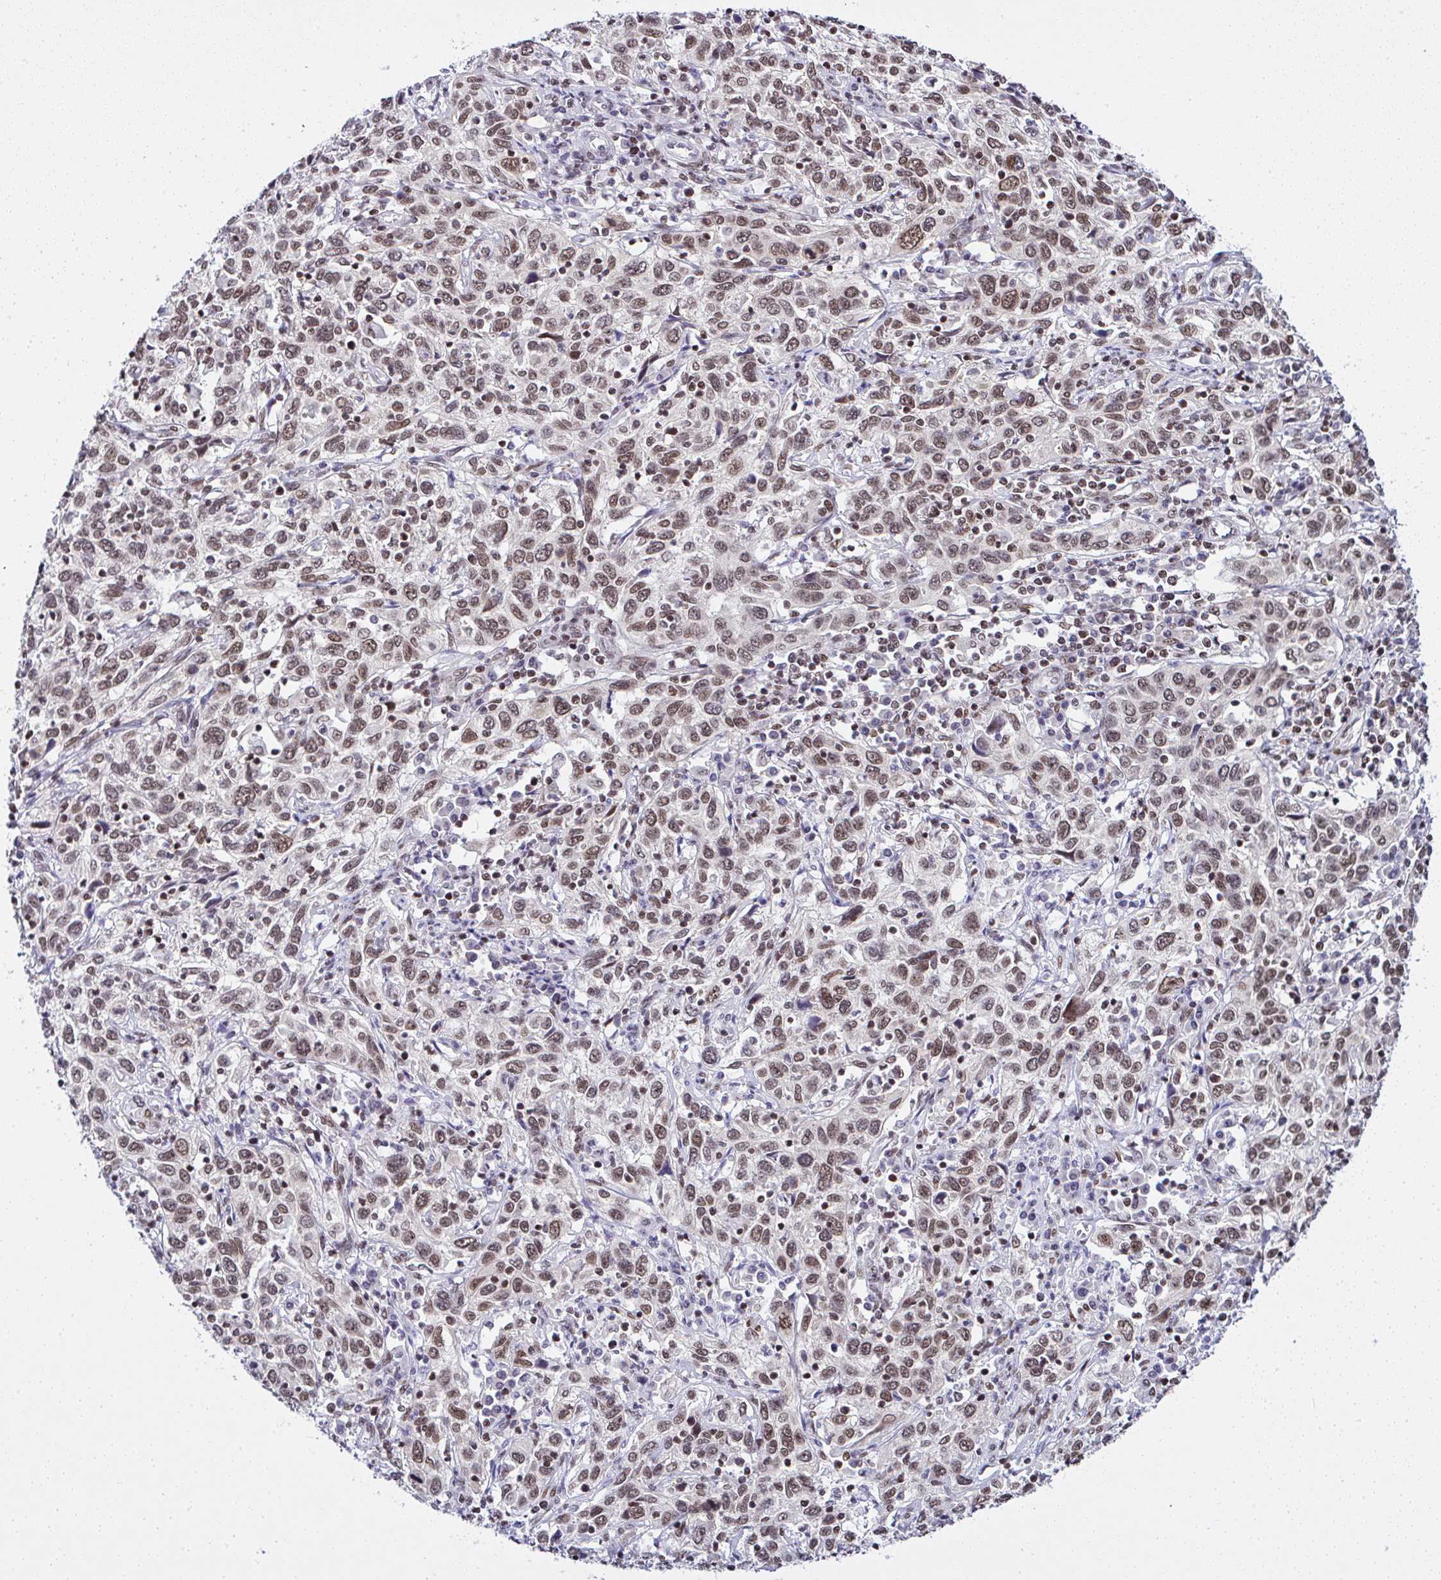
{"staining": {"intensity": "moderate", "quantity": ">75%", "location": "nuclear"}, "tissue": "cervical cancer", "cell_type": "Tumor cells", "image_type": "cancer", "snomed": [{"axis": "morphology", "description": "Squamous cell carcinoma, NOS"}, {"axis": "topography", "description": "Cervix"}], "caption": "Moderate nuclear staining is present in about >75% of tumor cells in squamous cell carcinoma (cervical). The staining was performed using DAB (3,3'-diaminobenzidine), with brown indicating positive protein expression. Nuclei are stained blue with hematoxylin.", "gene": "DR1", "patient": {"sex": "female", "age": 46}}